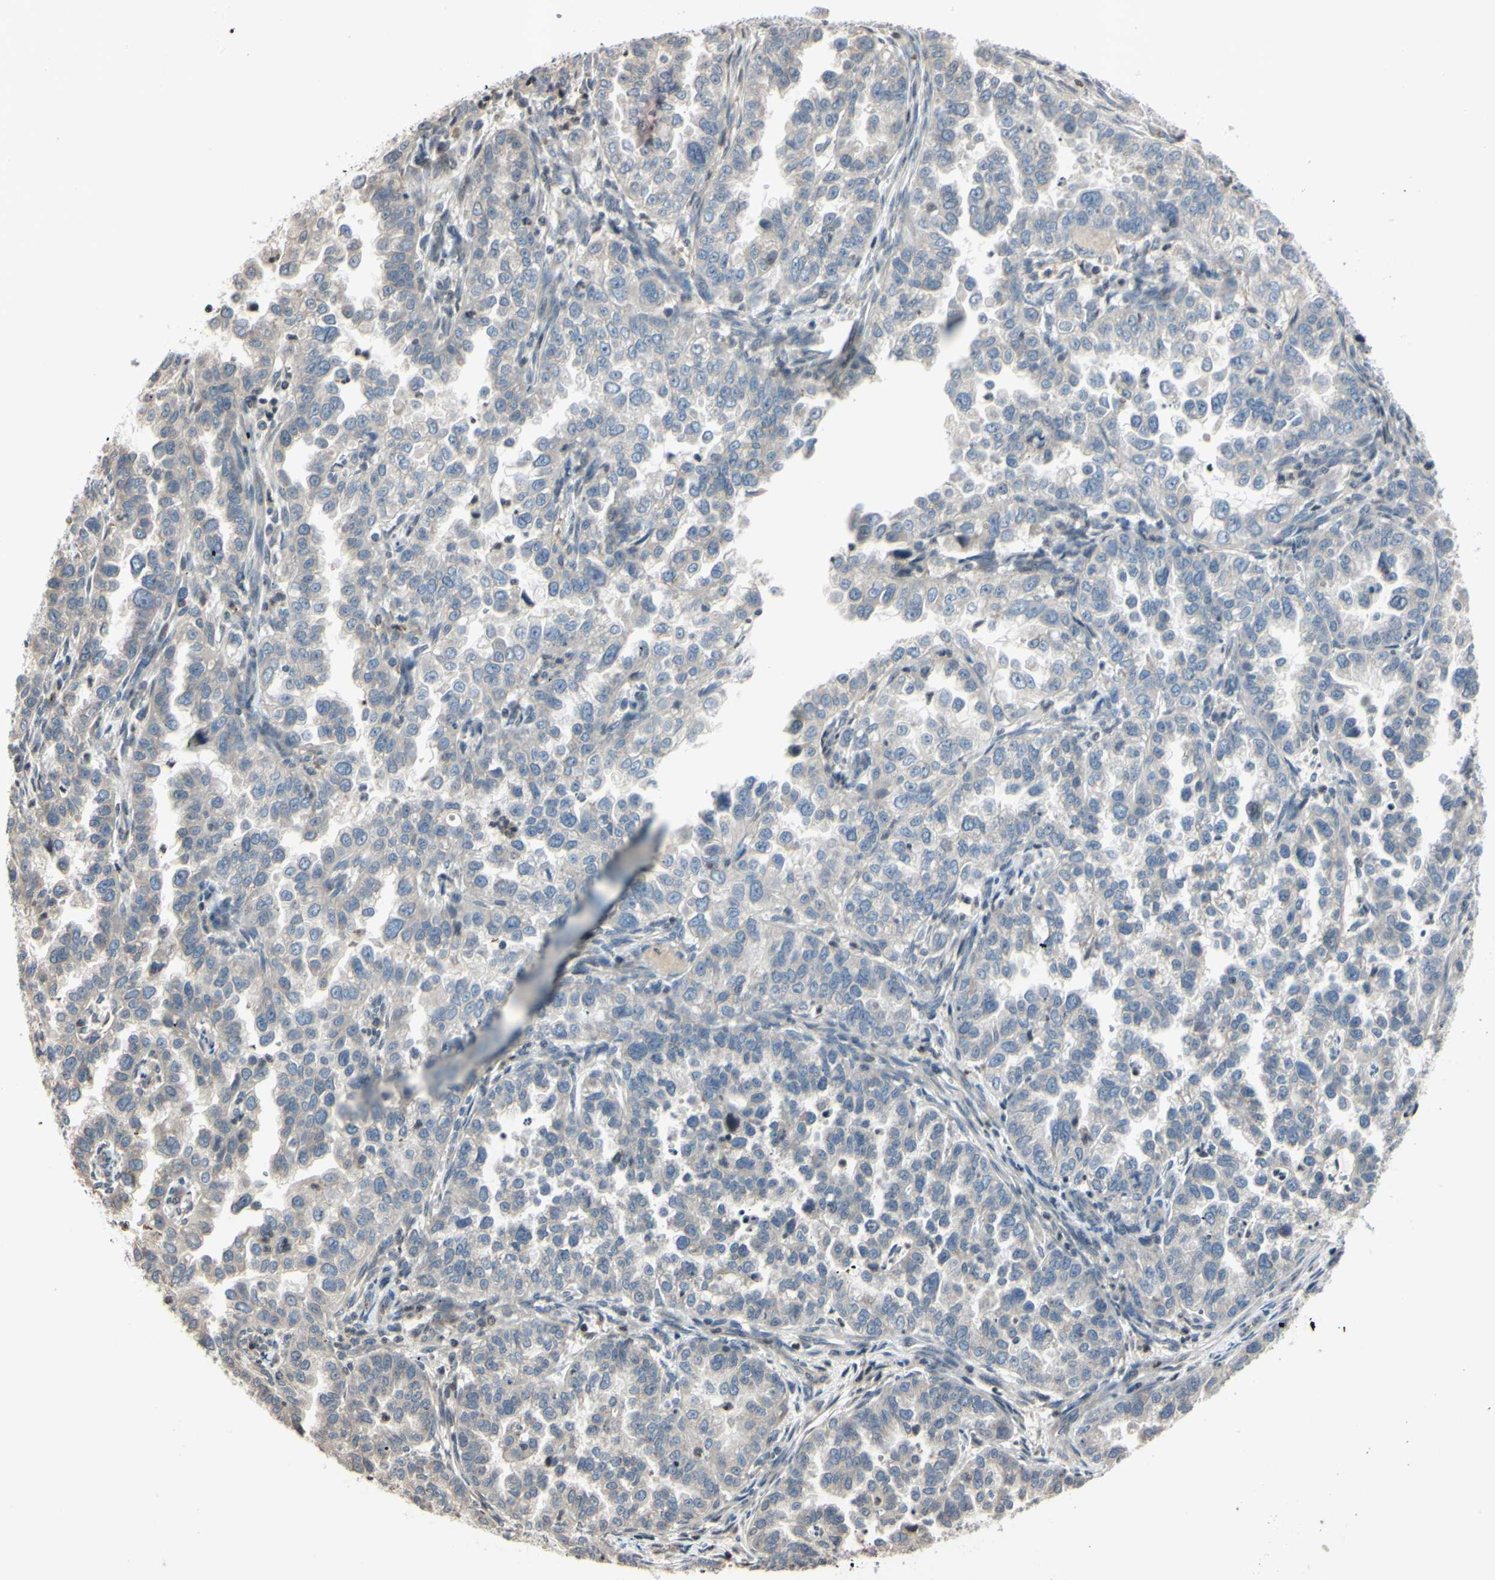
{"staining": {"intensity": "weak", "quantity": "<25%", "location": "cytoplasmic/membranous"}, "tissue": "endometrial cancer", "cell_type": "Tumor cells", "image_type": "cancer", "snomed": [{"axis": "morphology", "description": "Adenocarcinoma, NOS"}, {"axis": "topography", "description": "Endometrium"}], "caption": "High power microscopy image of an IHC histopathology image of endometrial cancer, revealing no significant staining in tumor cells.", "gene": "ARG1", "patient": {"sex": "female", "age": 85}}